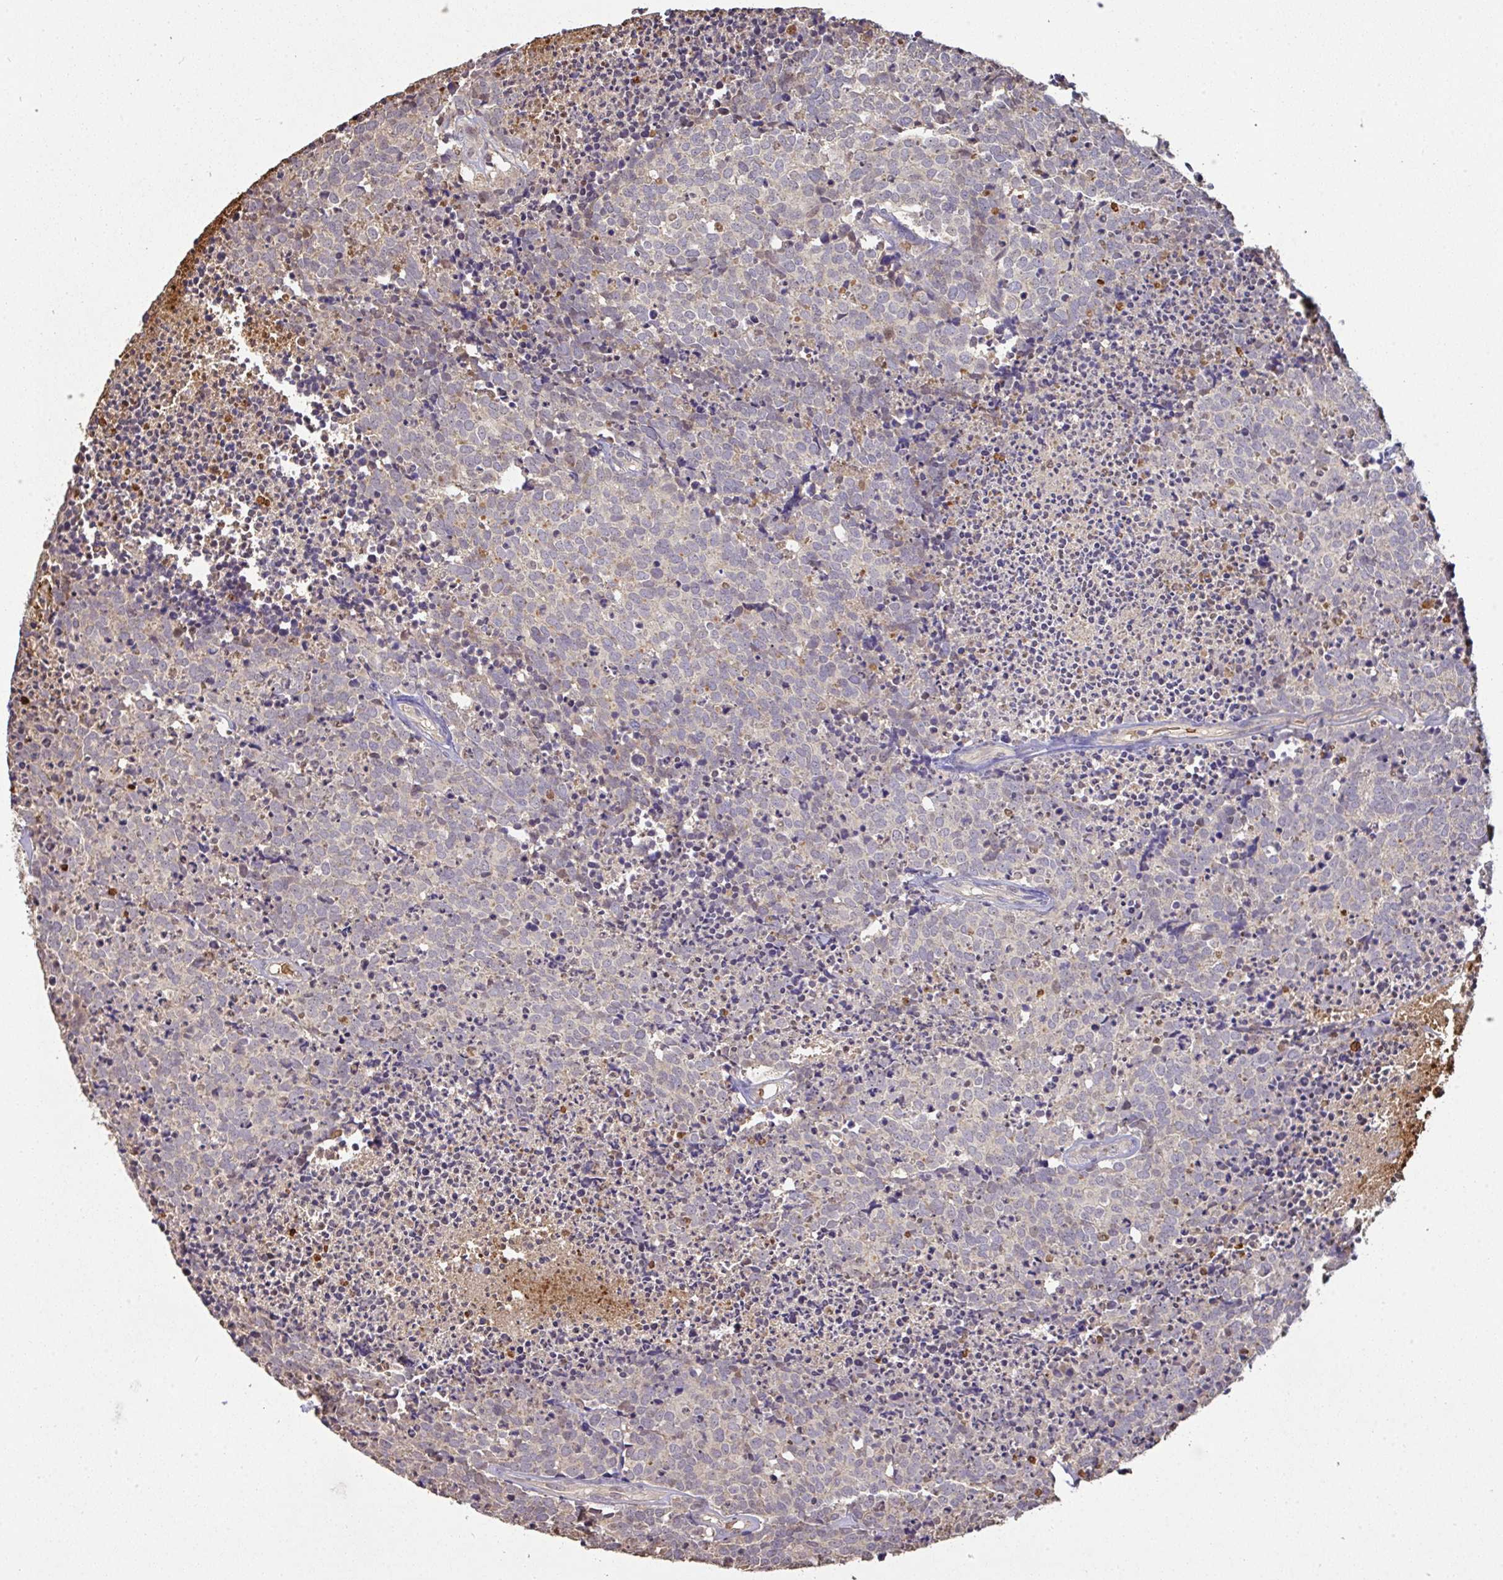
{"staining": {"intensity": "negative", "quantity": "none", "location": "none"}, "tissue": "carcinoid", "cell_type": "Tumor cells", "image_type": "cancer", "snomed": [{"axis": "morphology", "description": "Carcinoid, malignant, NOS"}, {"axis": "topography", "description": "Skin"}], "caption": "Immunohistochemistry histopathology image of malignant carcinoid stained for a protein (brown), which demonstrates no positivity in tumor cells.", "gene": "C1QTNF9B", "patient": {"sex": "female", "age": 79}}